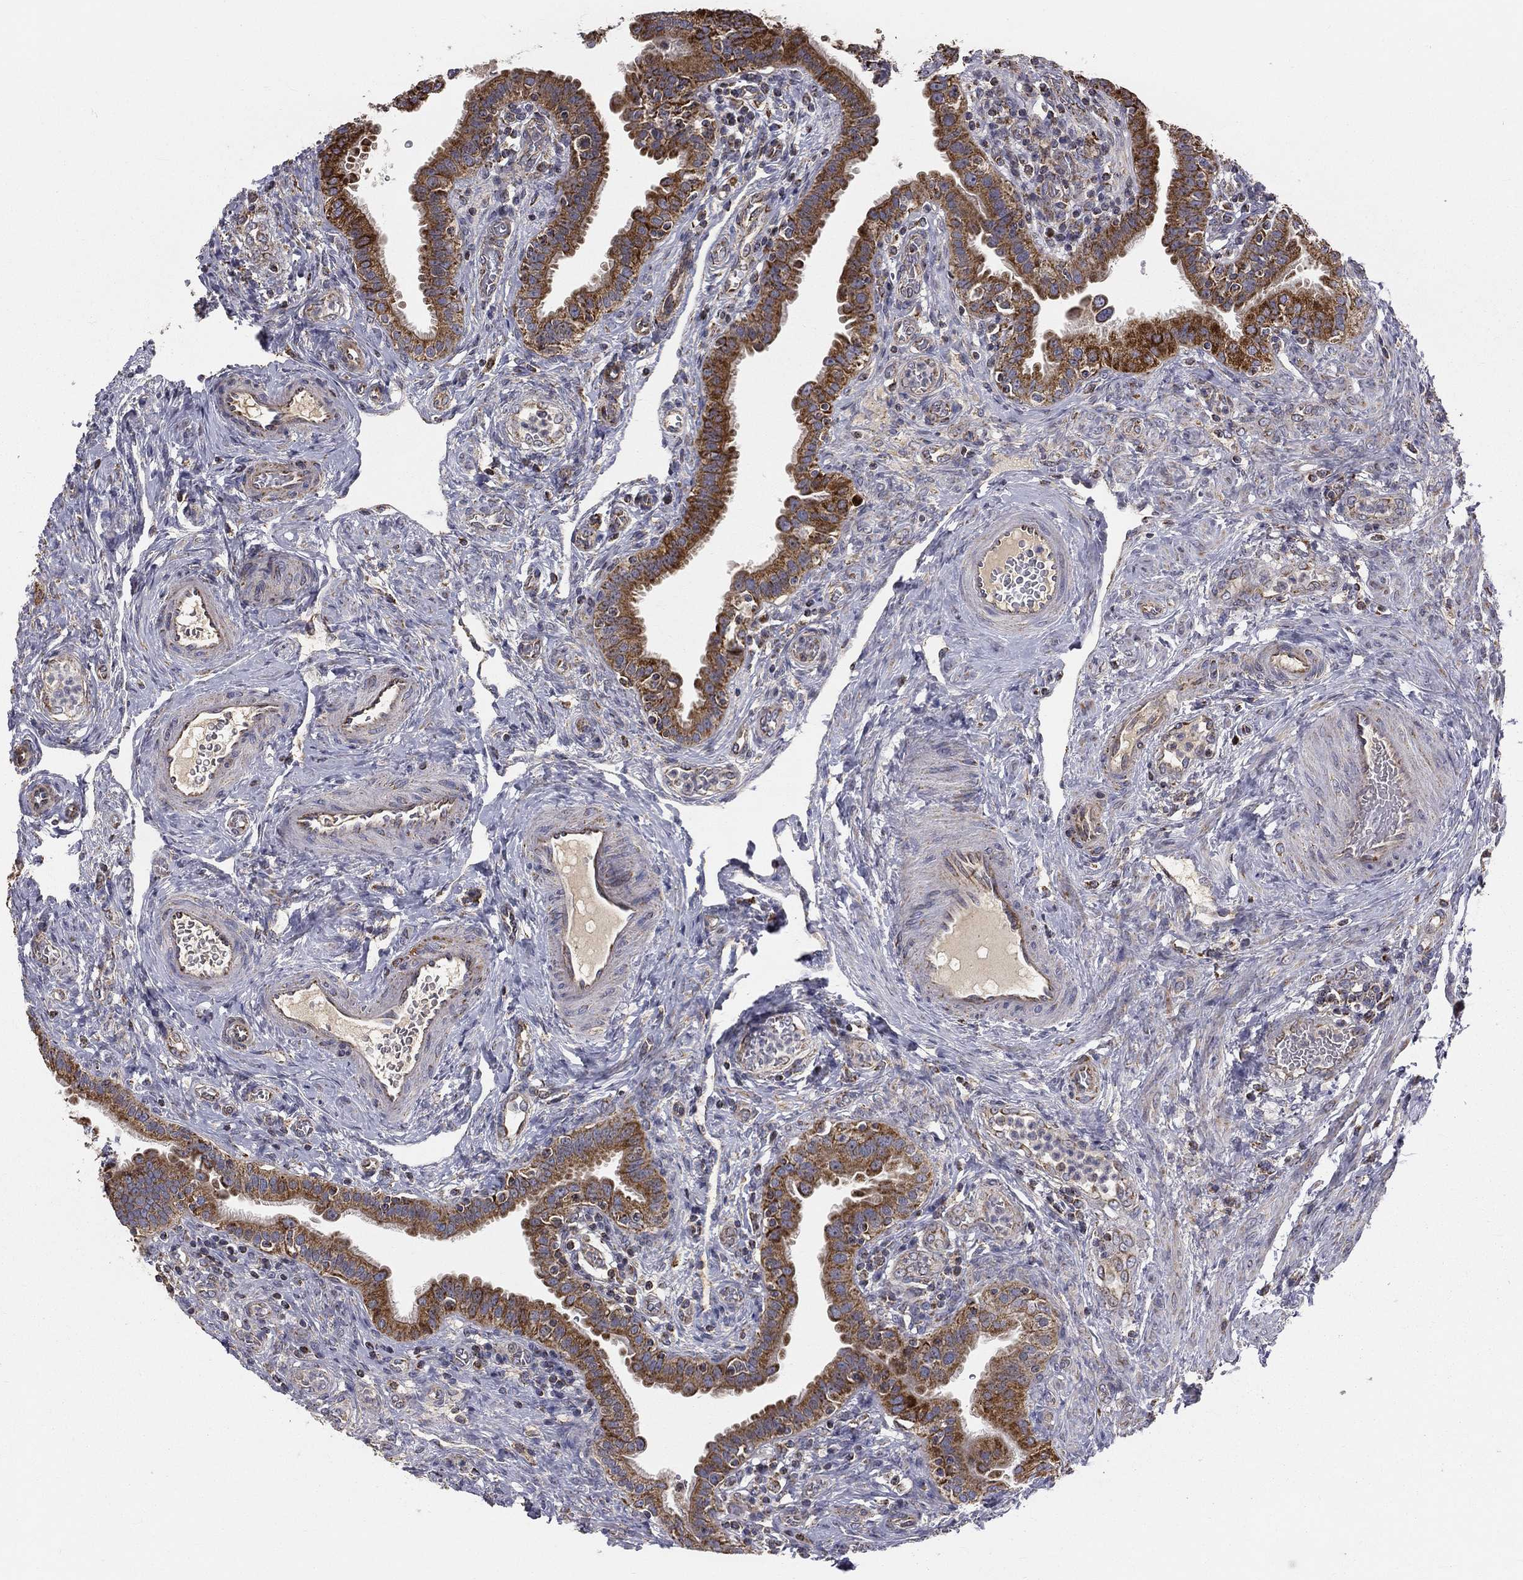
{"staining": {"intensity": "moderate", "quantity": ">75%", "location": "cytoplasmic/membranous"}, "tissue": "fallopian tube", "cell_type": "Glandular cells", "image_type": "normal", "snomed": [{"axis": "morphology", "description": "Normal tissue, NOS"}, {"axis": "topography", "description": "Fallopian tube"}], "caption": "The histopathology image exhibits staining of unremarkable fallopian tube, revealing moderate cytoplasmic/membranous protein staining (brown color) within glandular cells.", "gene": "GPD1", "patient": {"sex": "female", "age": 41}}